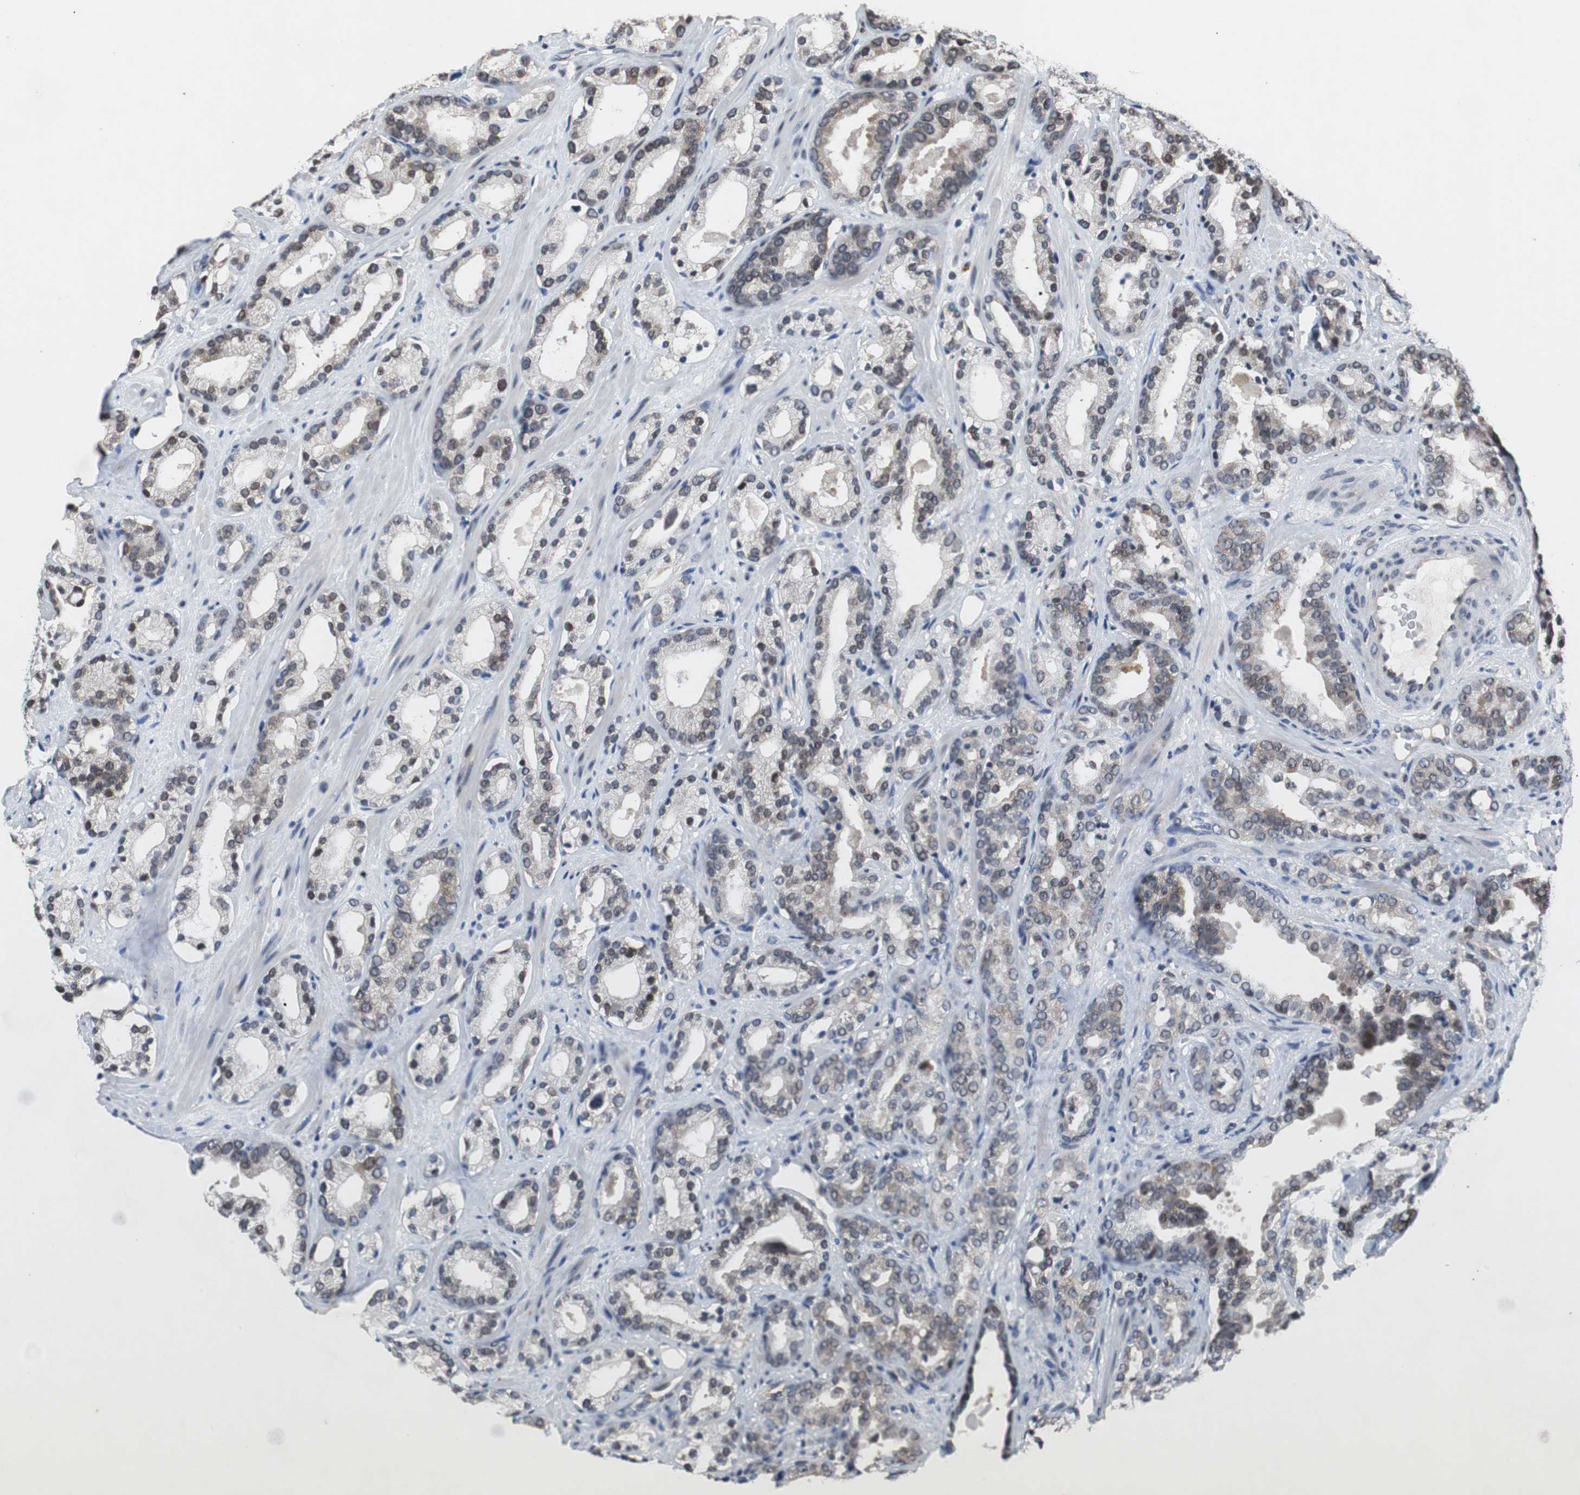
{"staining": {"intensity": "weak", "quantity": "<25%", "location": "none"}, "tissue": "prostate cancer", "cell_type": "Tumor cells", "image_type": "cancer", "snomed": [{"axis": "morphology", "description": "Adenocarcinoma, Low grade"}, {"axis": "topography", "description": "Prostate"}], "caption": "Prostate adenocarcinoma (low-grade) was stained to show a protein in brown. There is no significant expression in tumor cells.", "gene": "TP63", "patient": {"sex": "male", "age": 63}}